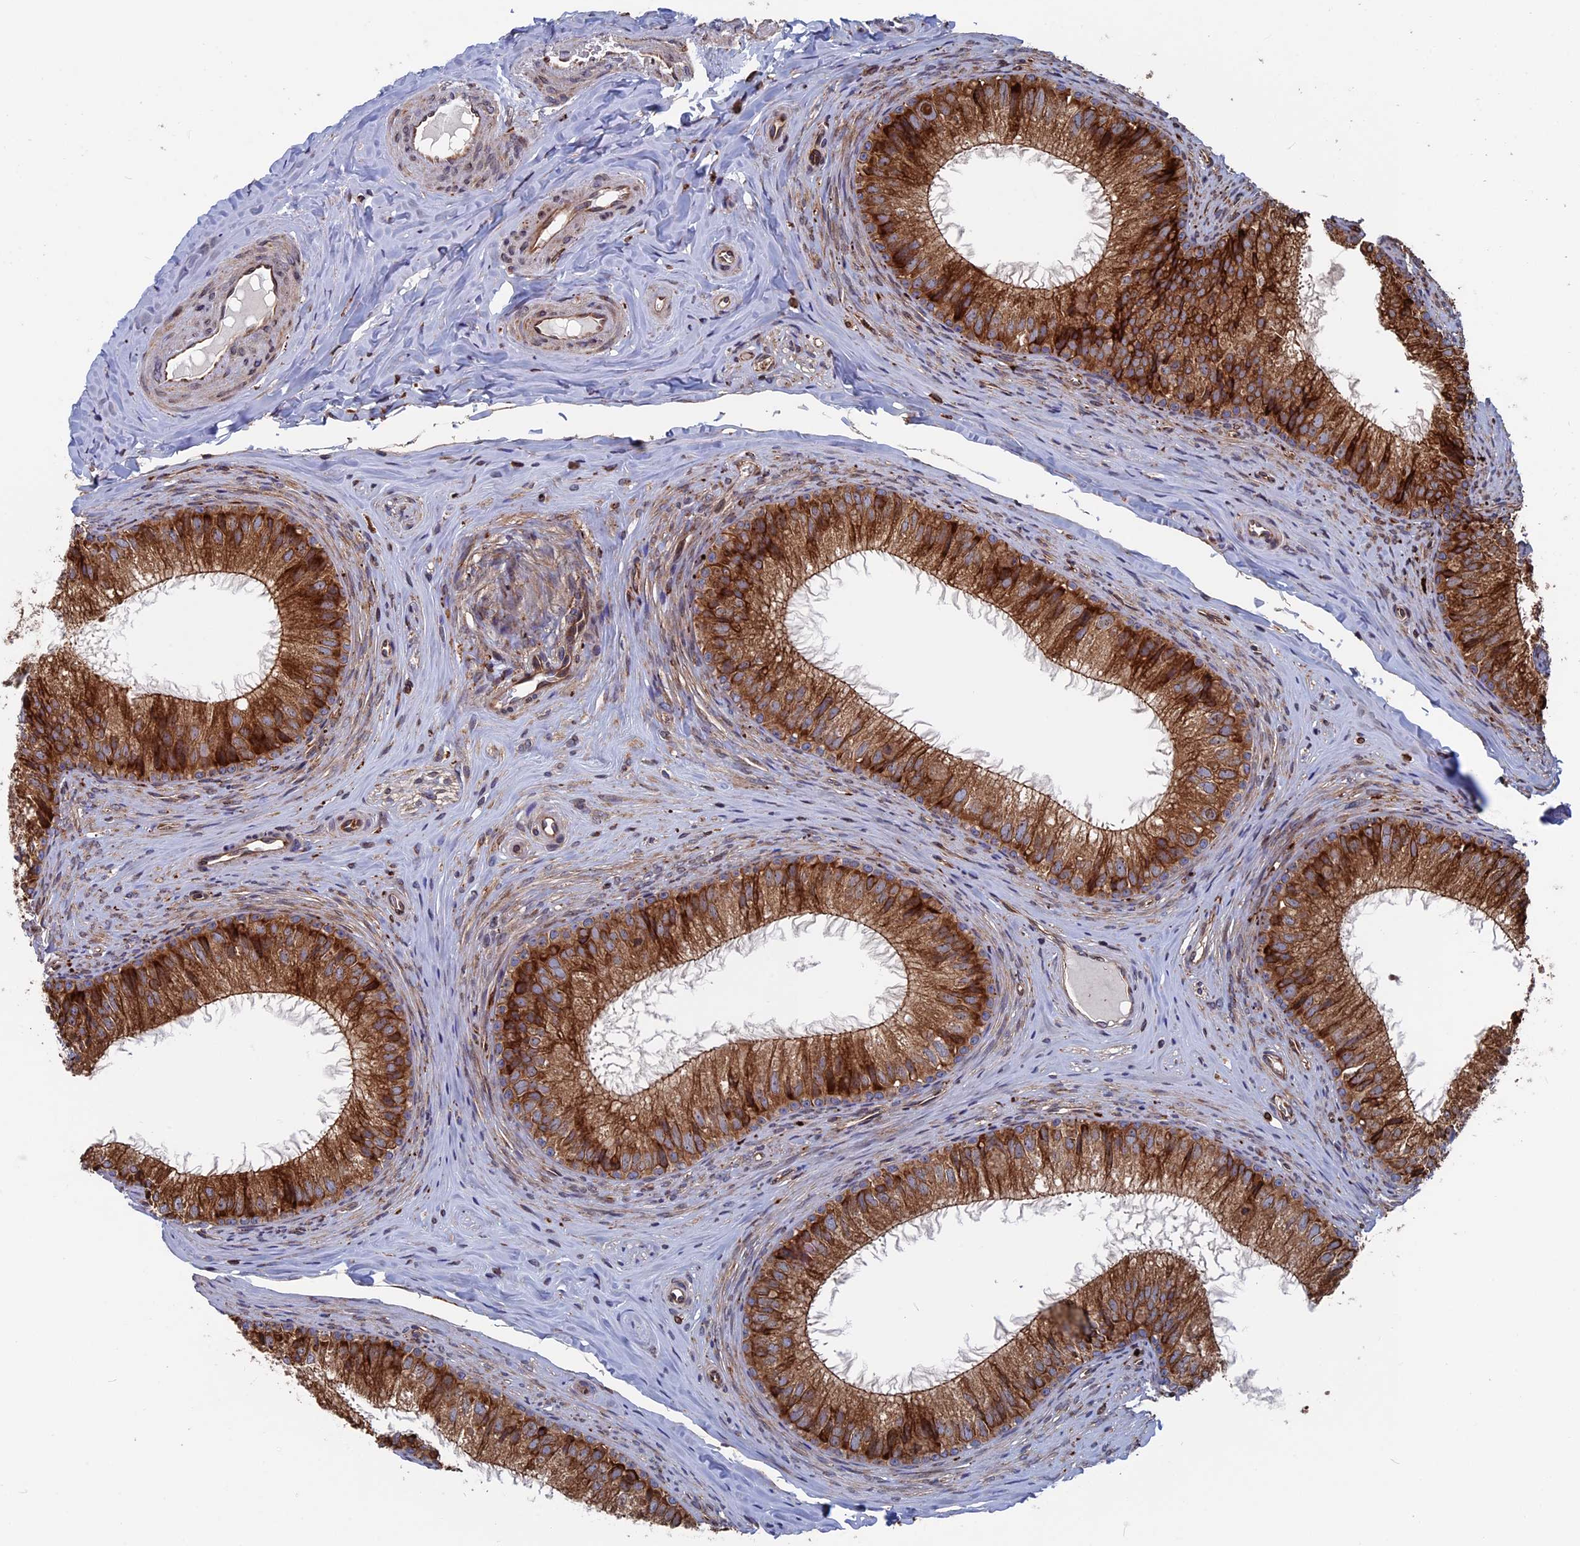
{"staining": {"intensity": "strong", "quantity": ">75%", "location": "cytoplasmic/membranous"}, "tissue": "epididymis", "cell_type": "Glandular cells", "image_type": "normal", "snomed": [{"axis": "morphology", "description": "Normal tissue, NOS"}, {"axis": "topography", "description": "Epididymis"}], "caption": "An image showing strong cytoplasmic/membranous staining in approximately >75% of glandular cells in normal epididymis, as visualized by brown immunohistochemical staining.", "gene": "RPUSD1", "patient": {"sex": "male", "age": 34}}